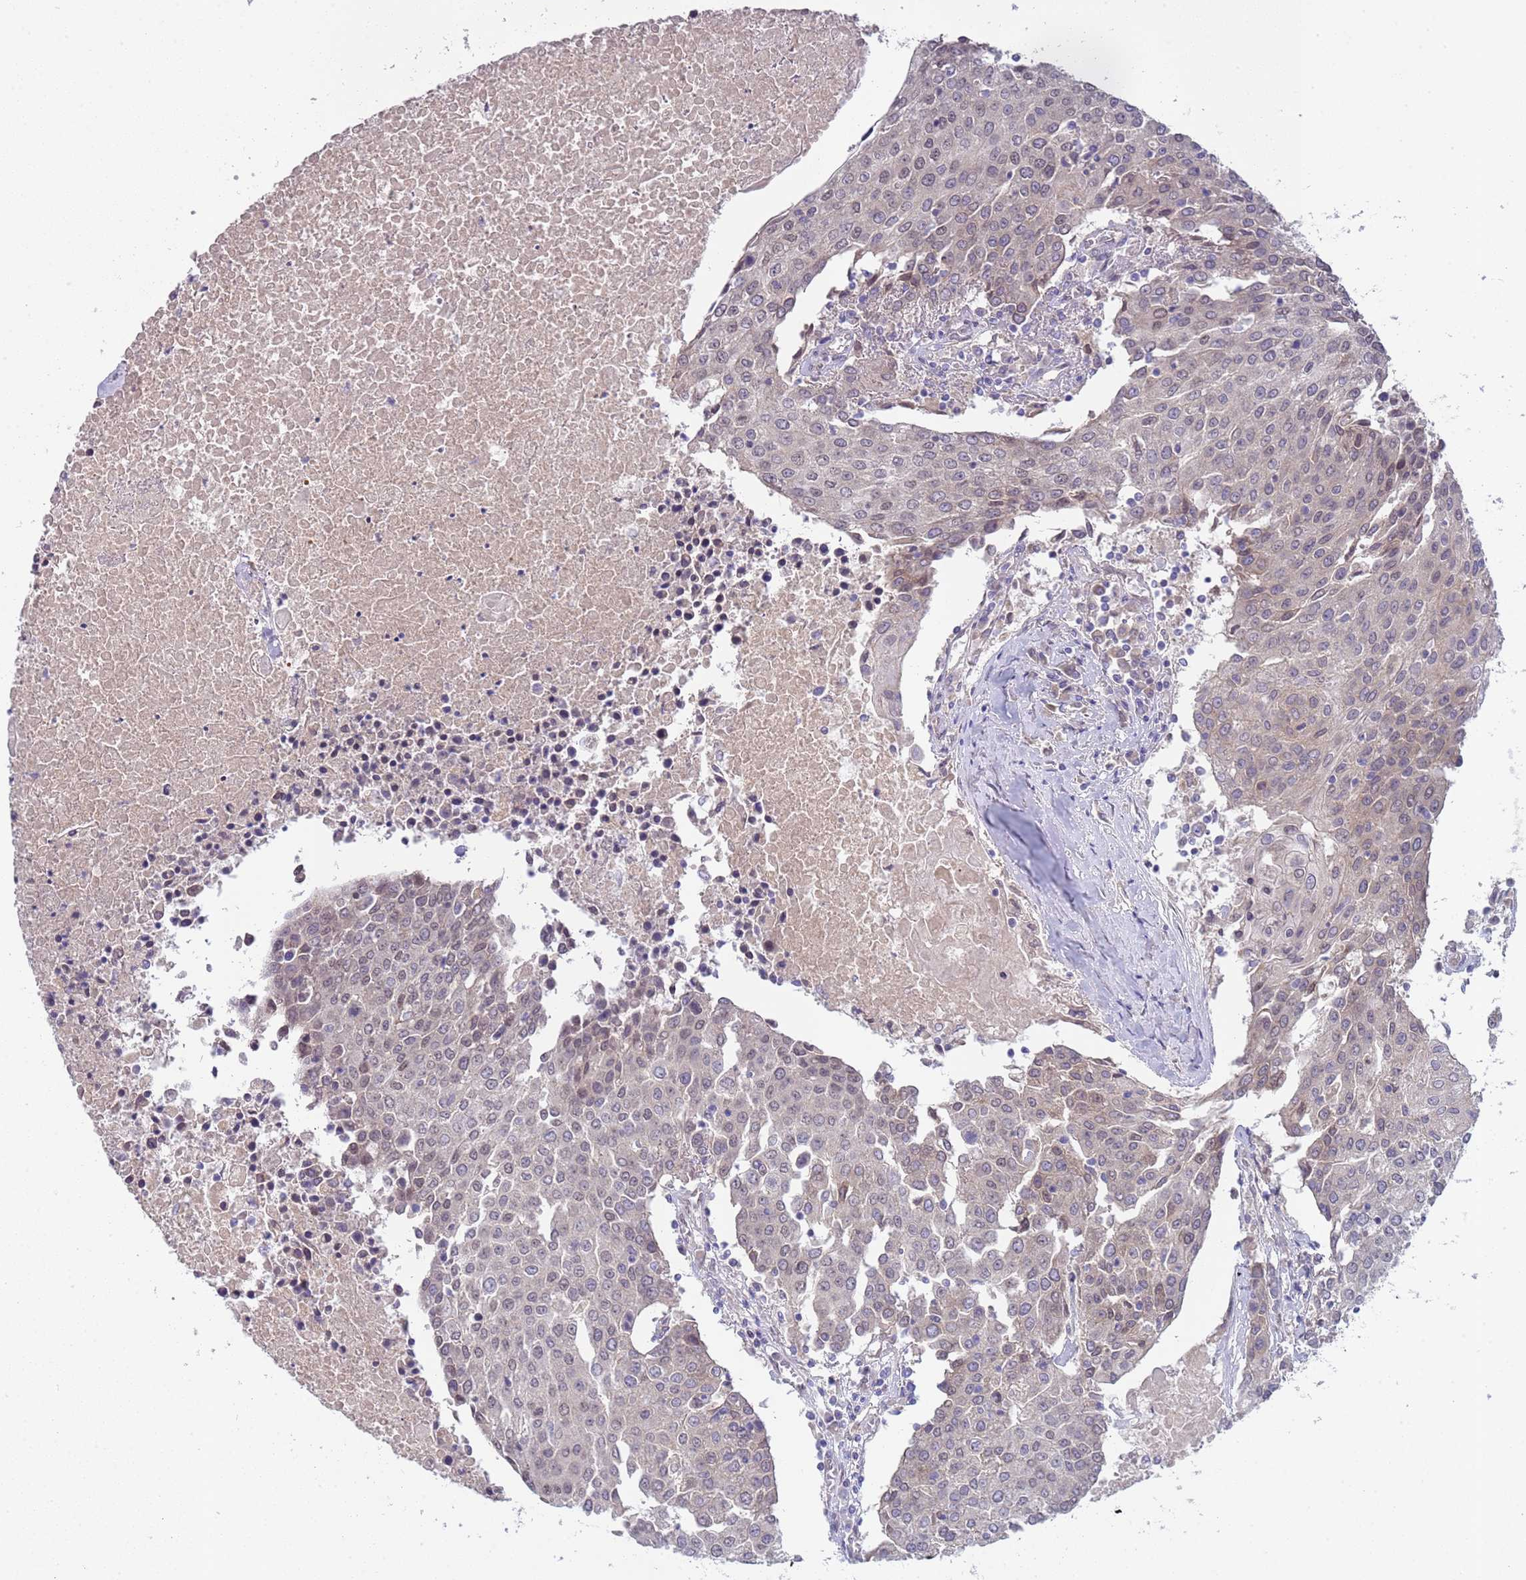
{"staining": {"intensity": "negative", "quantity": "none", "location": "none"}, "tissue": "urothelial cancer", "cell_type": "Tumor cells", "image_type": "cancer", "snomed": [{"axis": "morphology", "description": "Urothelial carcinoma, High grade"}, {"axis": "topography", "description": "Urinary bladder"}], "caption": "Histopathology image shows no significant protein staining in tumor cells of urothelial cancer.", "gene": "TRMT10A", "patient": {"sex": "female", "age": 85}}